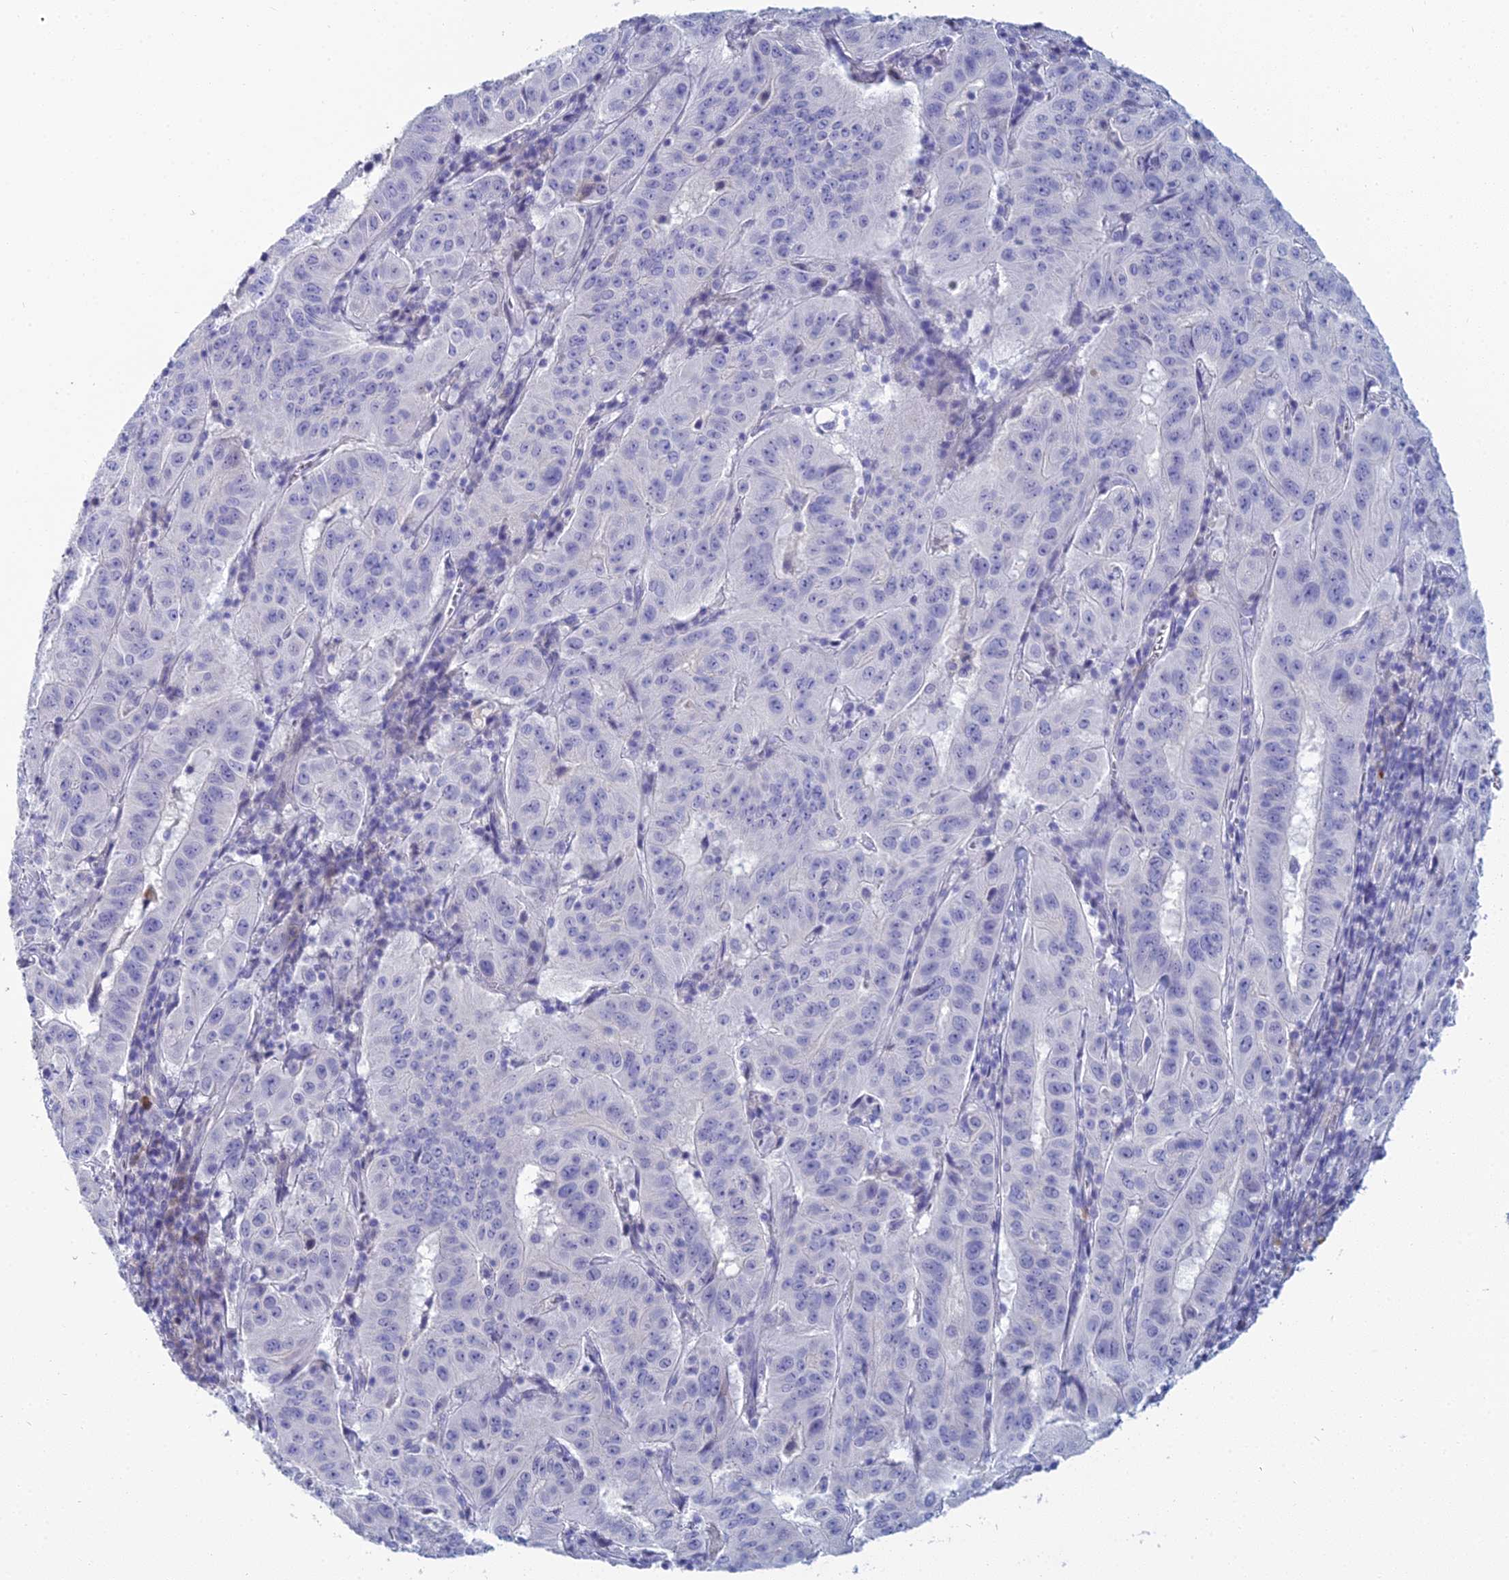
{"staining": {"intensity": "negative", "quantity": "none", "location": "none"}, "tissue": "pancreatic cancer", "cell_type": "Tumor cells", "image_type": "cancer", "snomed": [{"axis": "morphology", "description": "Adenocarcinoma, NOS"}, {"axis": "topography", "description": "Pancreas"}], "caption": "An immunohistochemistry (IHC) image of adenocarcinoma (pancreatic) is shown. There is no staining in tumor cells of adenocarcinoma (pancreatic).", "gene": "MUC13", "patient": {"sex": "male", "age": 63}}